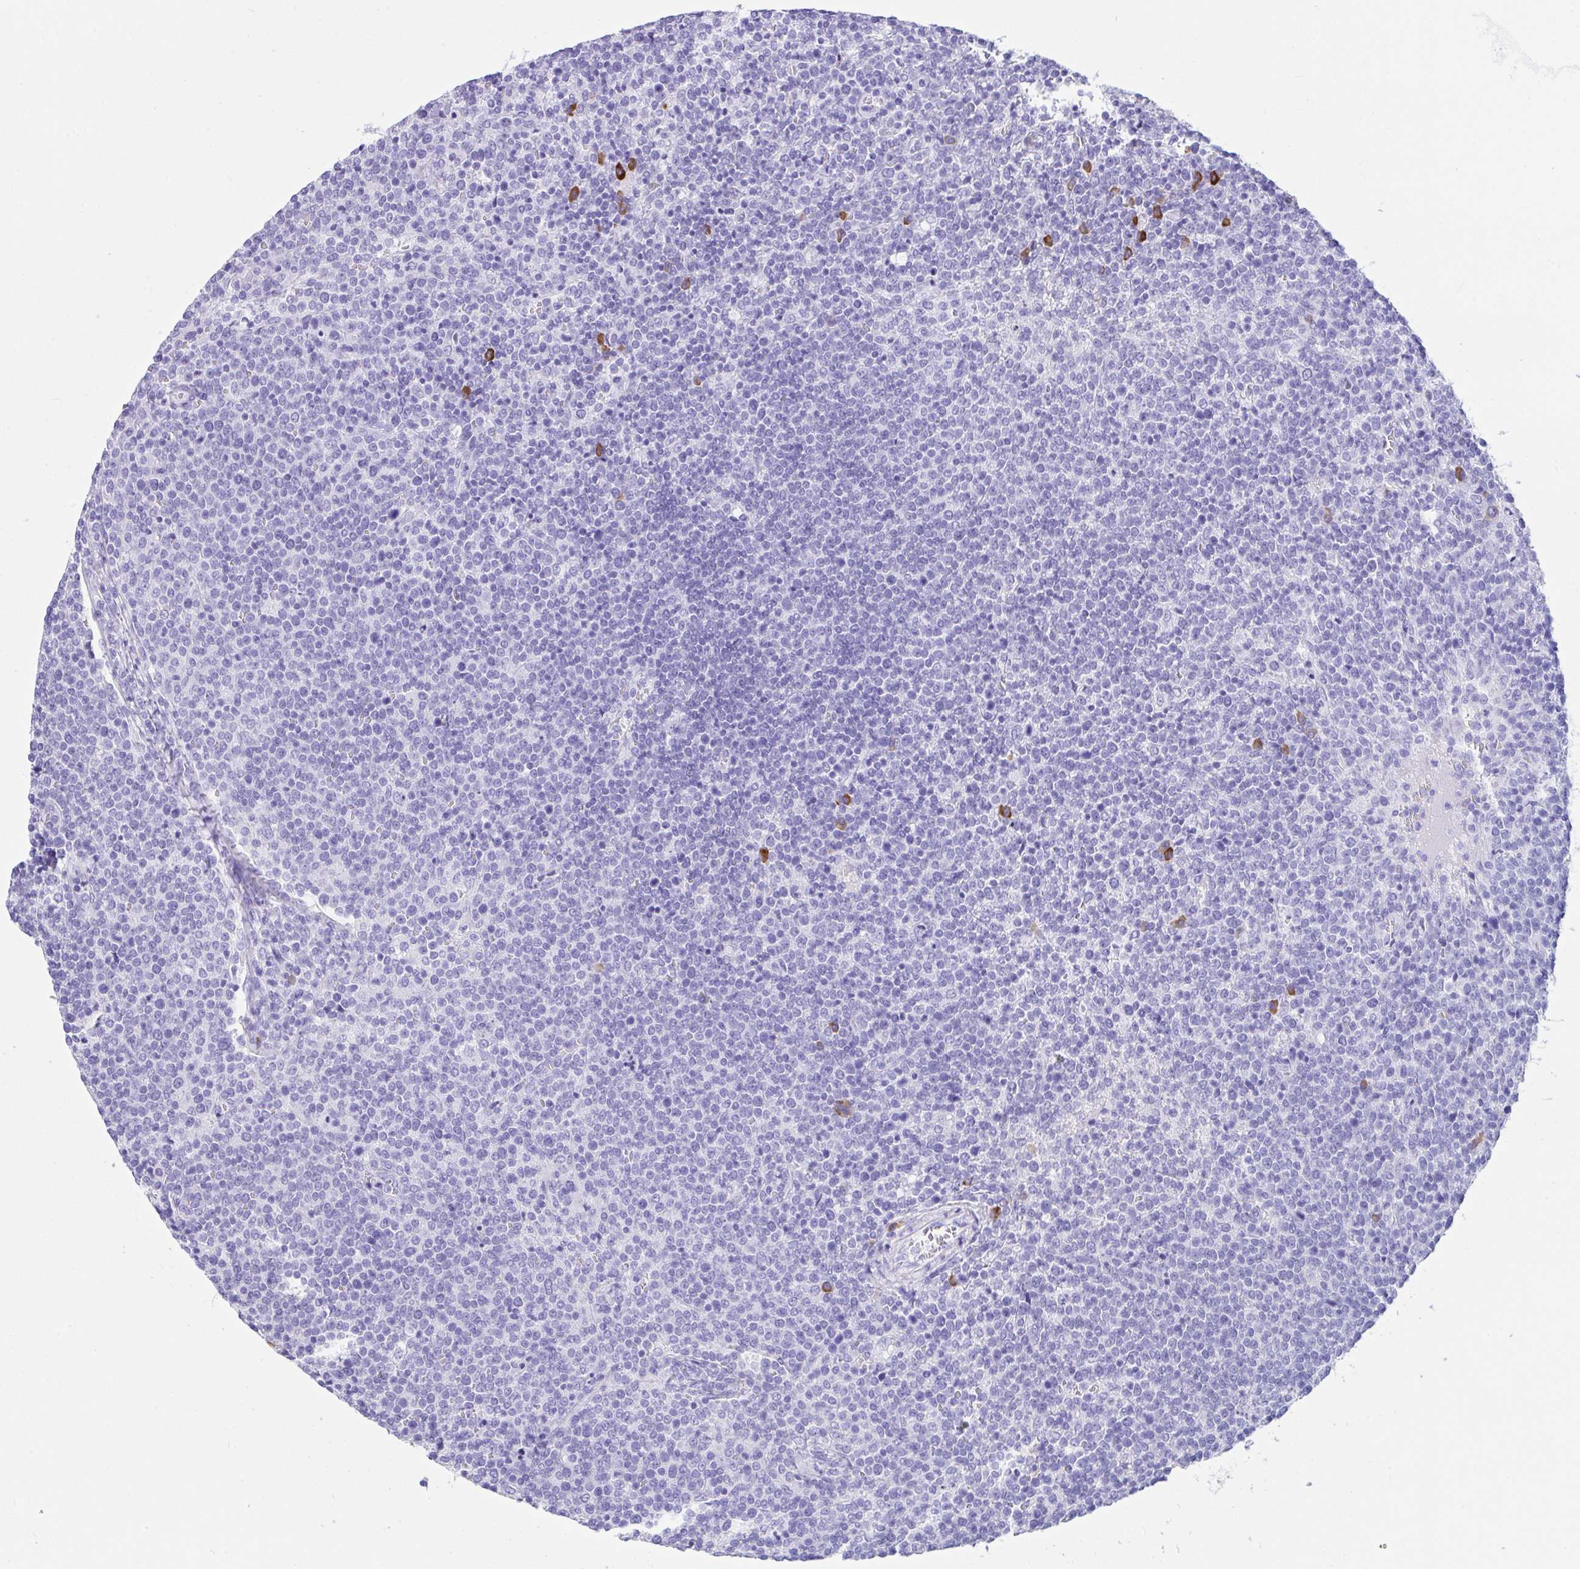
{"staining": {"intensity": "negative", "quantity": "none", "location": "none"}, "tissue": "lymphoma", "cell_type": "Tumor cells", "image_type": "cancer", "snomed": [{"axis": "morphology", "description": "Malignant lymphoma, non-Hodgkin's type, High grade"}, {"axis": "topography", "description": "Lymph node"}], "caption": "IHC histopathology image of neoplastic tissue: lymphoma stained with DAB (3,3'-diaminobenzidine) reveals no significant protein staining in tumor cells.", "gene": "BEST4", "patient": {"sex": "male", "age": 61}}